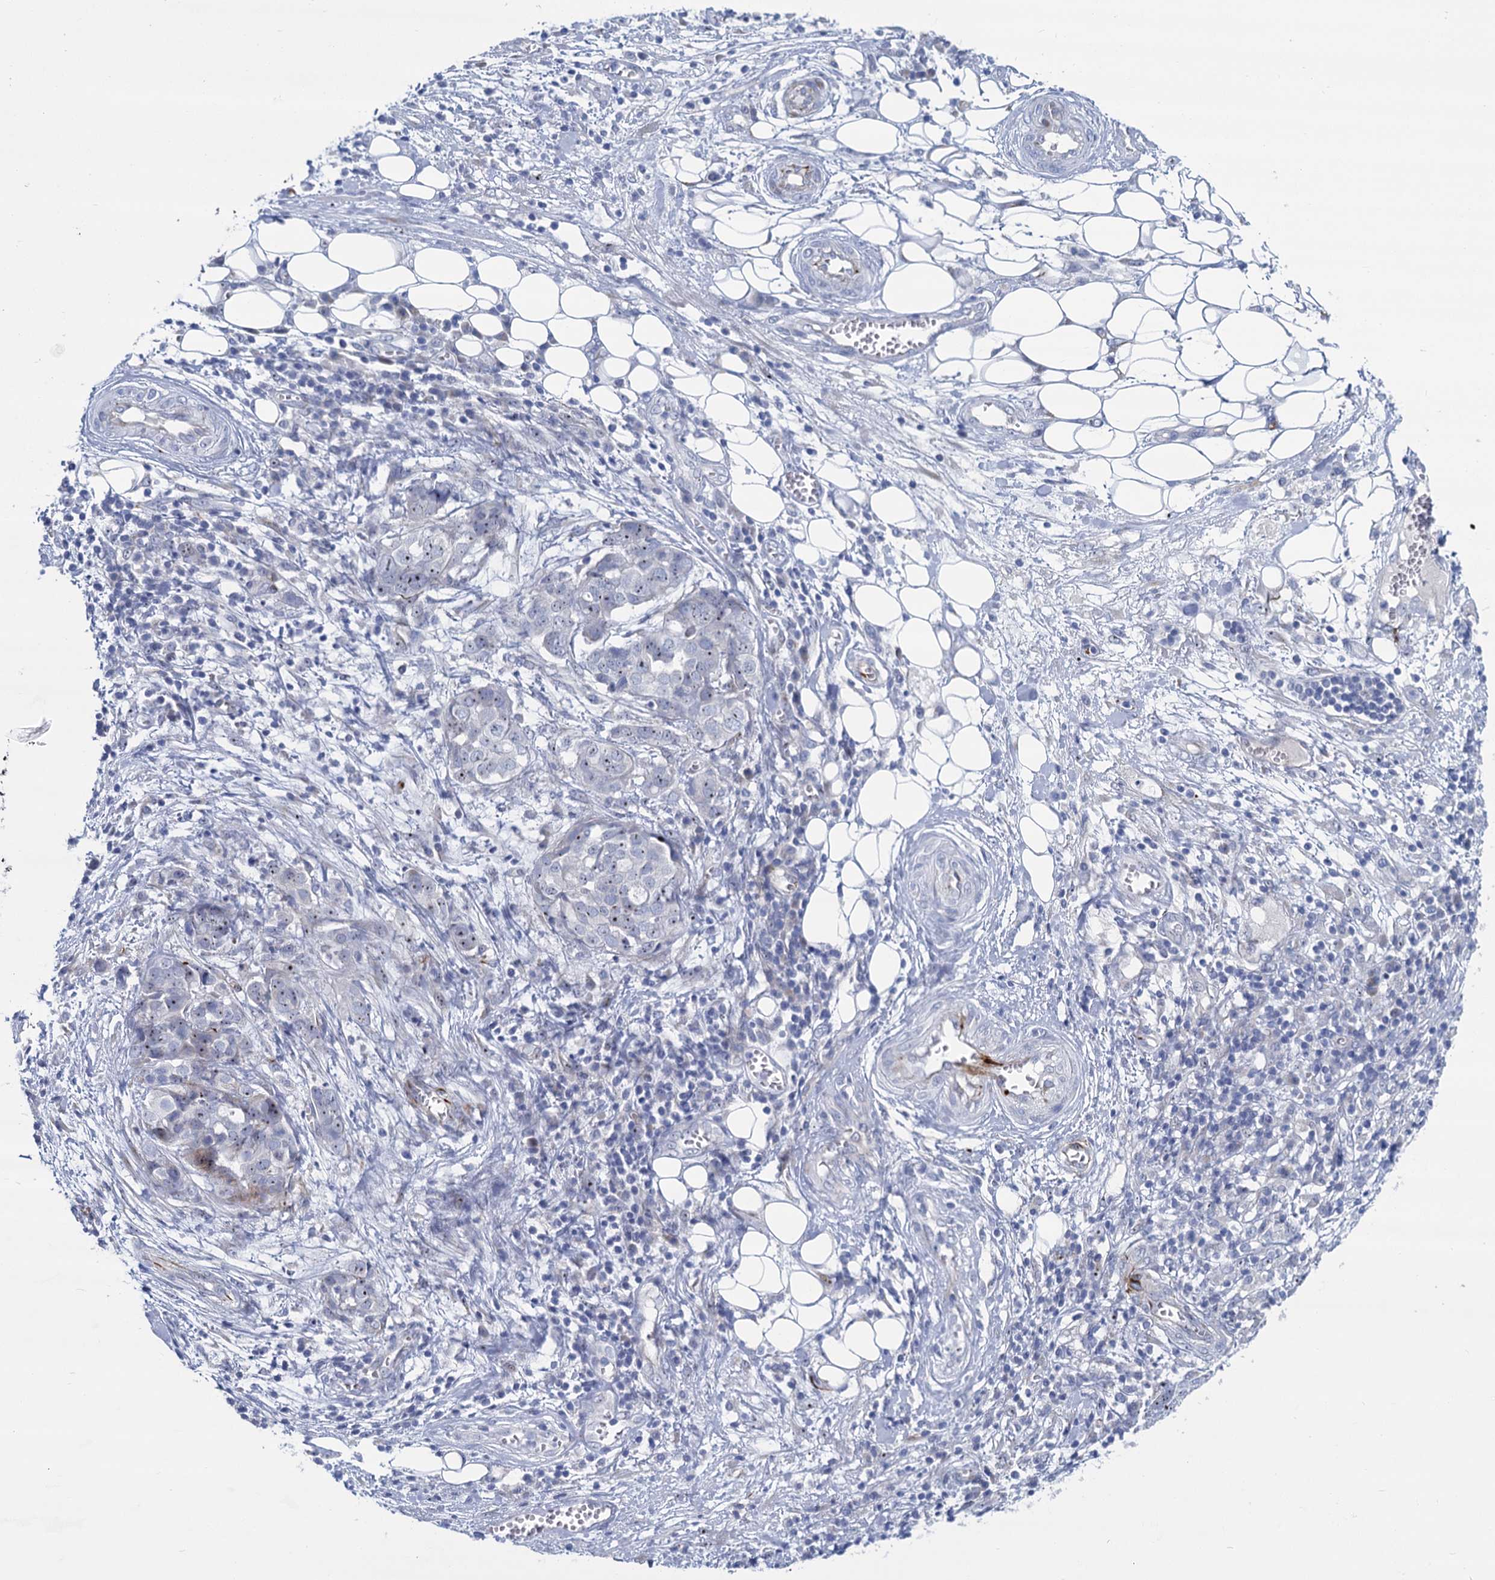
{"staining": {"intensity": "weak", "quantity": ">75%", "location": "nuclear"}, "tissue": "ovarian cancer", "cell_type": "Tumor cells", "image_type": "cancer", "snomed": [{"axis": "morphology", "description": "Cystadenocarcinoma, serous, NOS"}, {"axis": "topography", "description": "Soft tissue"}, {"axis": "topography", "description": "Ovary"}], "caption": "DAB (3,3'-diaminobenzidine) immunohistochemical staining of ovarian cancer (serous cystadenocarcinoma) exhibits weak nuclear protein positivity in approximately >75% of tumor cells.", "gene": "SH3TC2", "patient": {"sex": "female", "age": 57}}